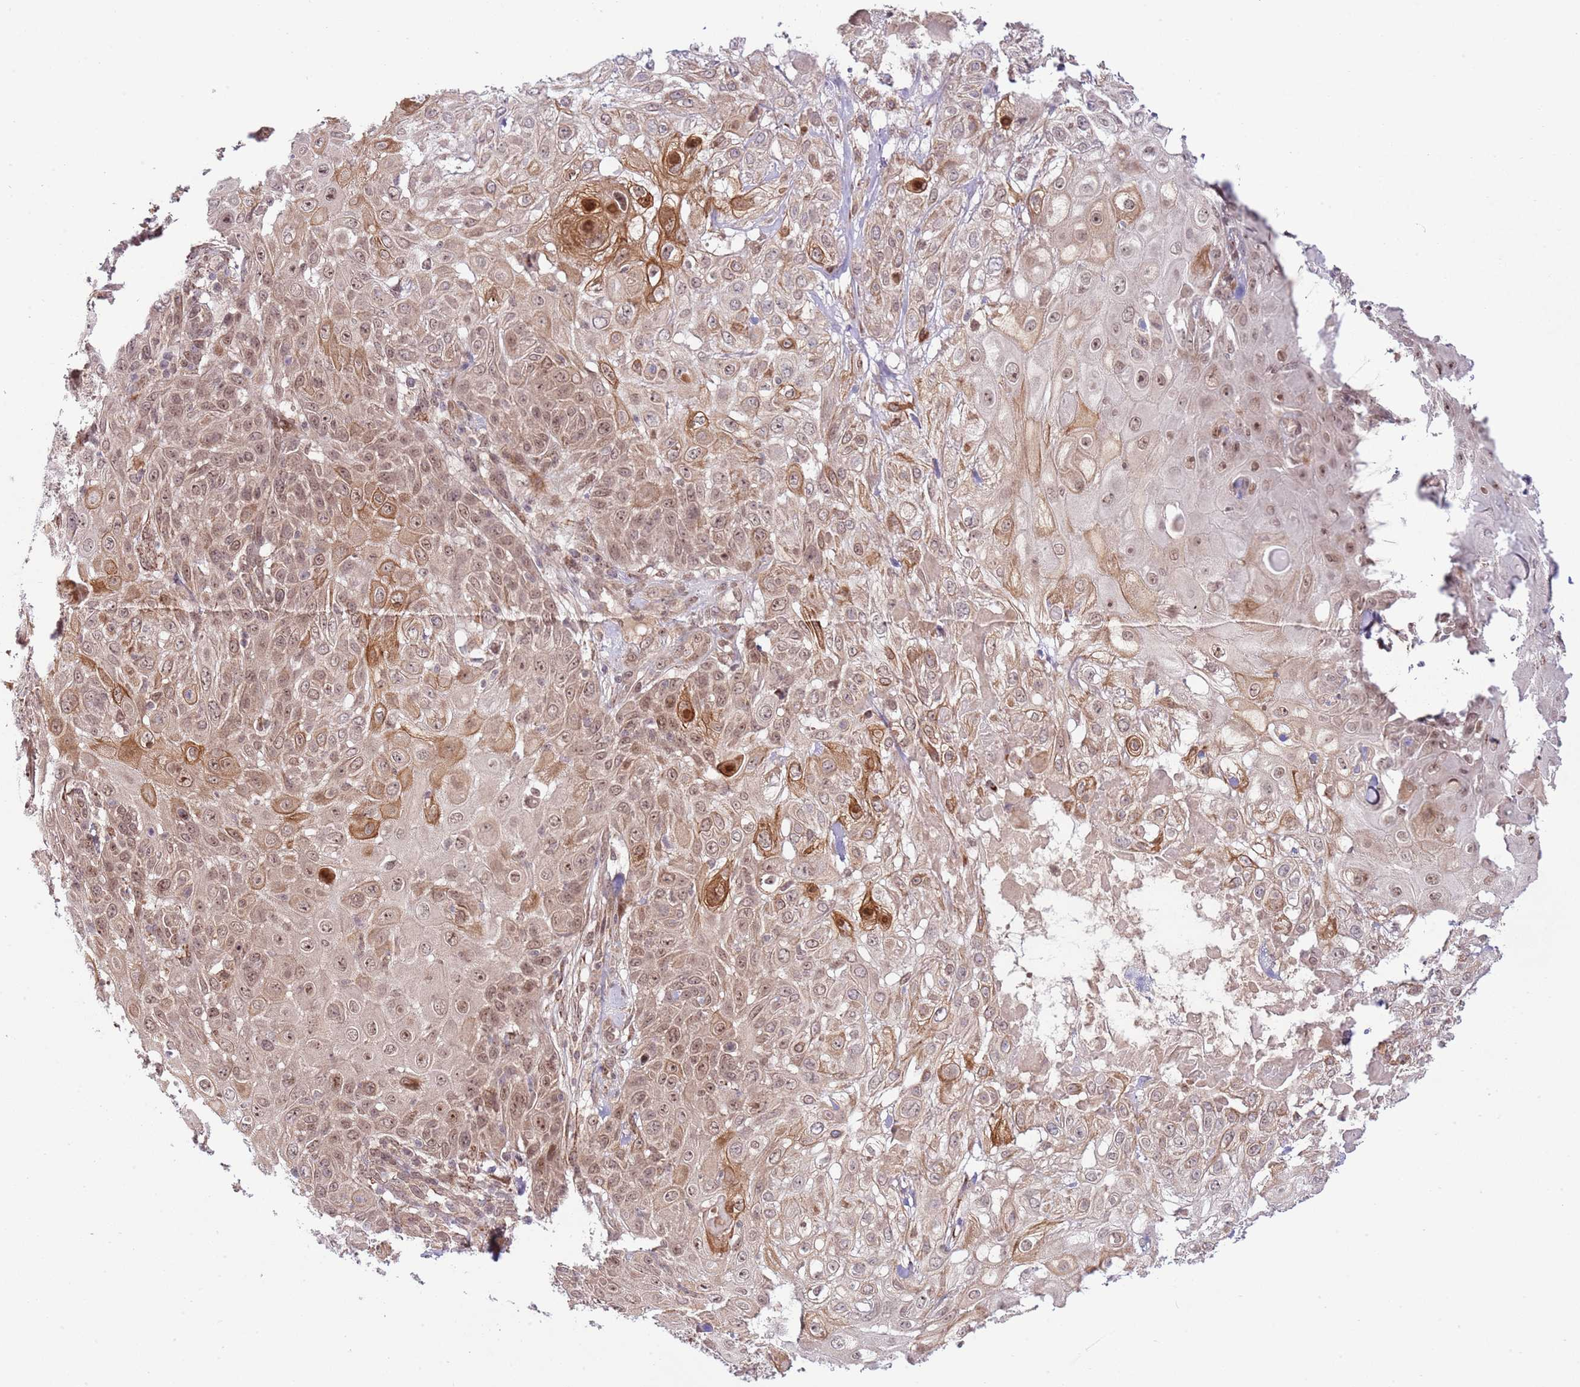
{"staining": {"intensity": "moderate", "quantity": ">75%", "location": "cytoplasmic/membranous,nuclear"}, "tissue": "skin cancer", "cell_type": "Tumor cells", "image_type": "cancer", "snomed": [{"axis": "morphology", "description": "Normal tissue, NOS"}, {"axis": "morphology", "description": "Squamous cell carcinoma, NOS"}, {"axis": "topography", "description": "Skin"}, {"axis": "topography", "description": "Cartilage tissue"}], "caption": "Immunohistochemical staining of skin cancer demonstrates moderate cytoplasmic/membranous and nuclear protein staining in approximately >75% of tumor cells. The staining was performed using DAB to visualize the protein expression in brown, while the nuclei were stained in blue with hematoxylin (Magnification: 20x).", "gene": "CHD1", "patient": {"sex": "female", "age": 79}}